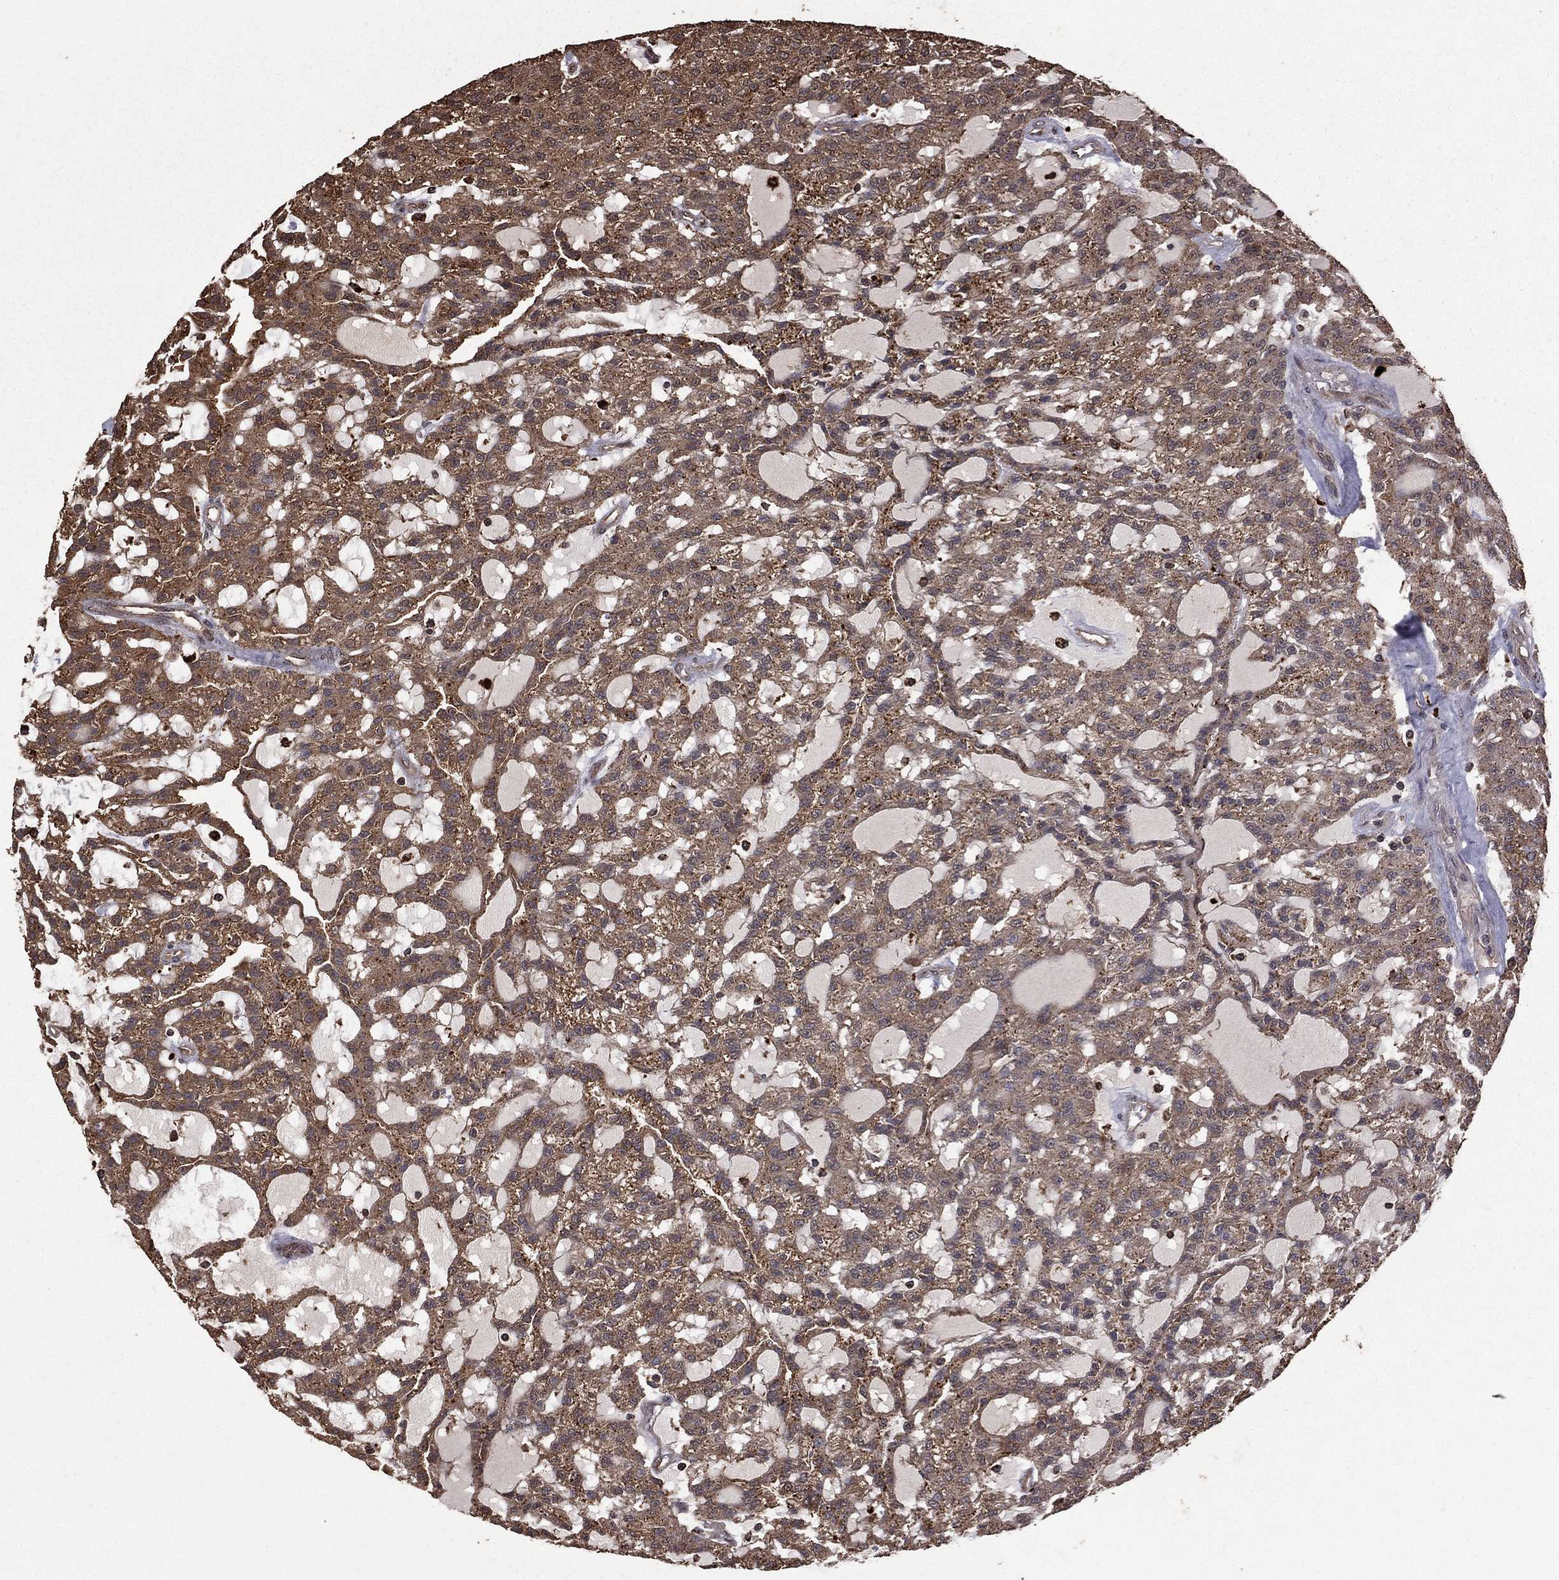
{"staining": {"intensity": "weak", "quantity": "25%-75%", "location": "cytoplasmic/membranous"}, "tissue": "renal cancer", "cell_type": "Tumor cells", "image_type": "cancer", "snomed": [{"axis": "morphology", "description": "Adenocarcinoma, NOS"}, {"axis": "topography", "description": "Kidney"}], "caption": "Protein expression analysis of human renal adenocarcinoma reveals weak cytoplasmic/membranous positivity in approximately 25%-75% of tumor cells.", "gene": "BIRC6", "patient": {"sex": "male", "age": 63}}